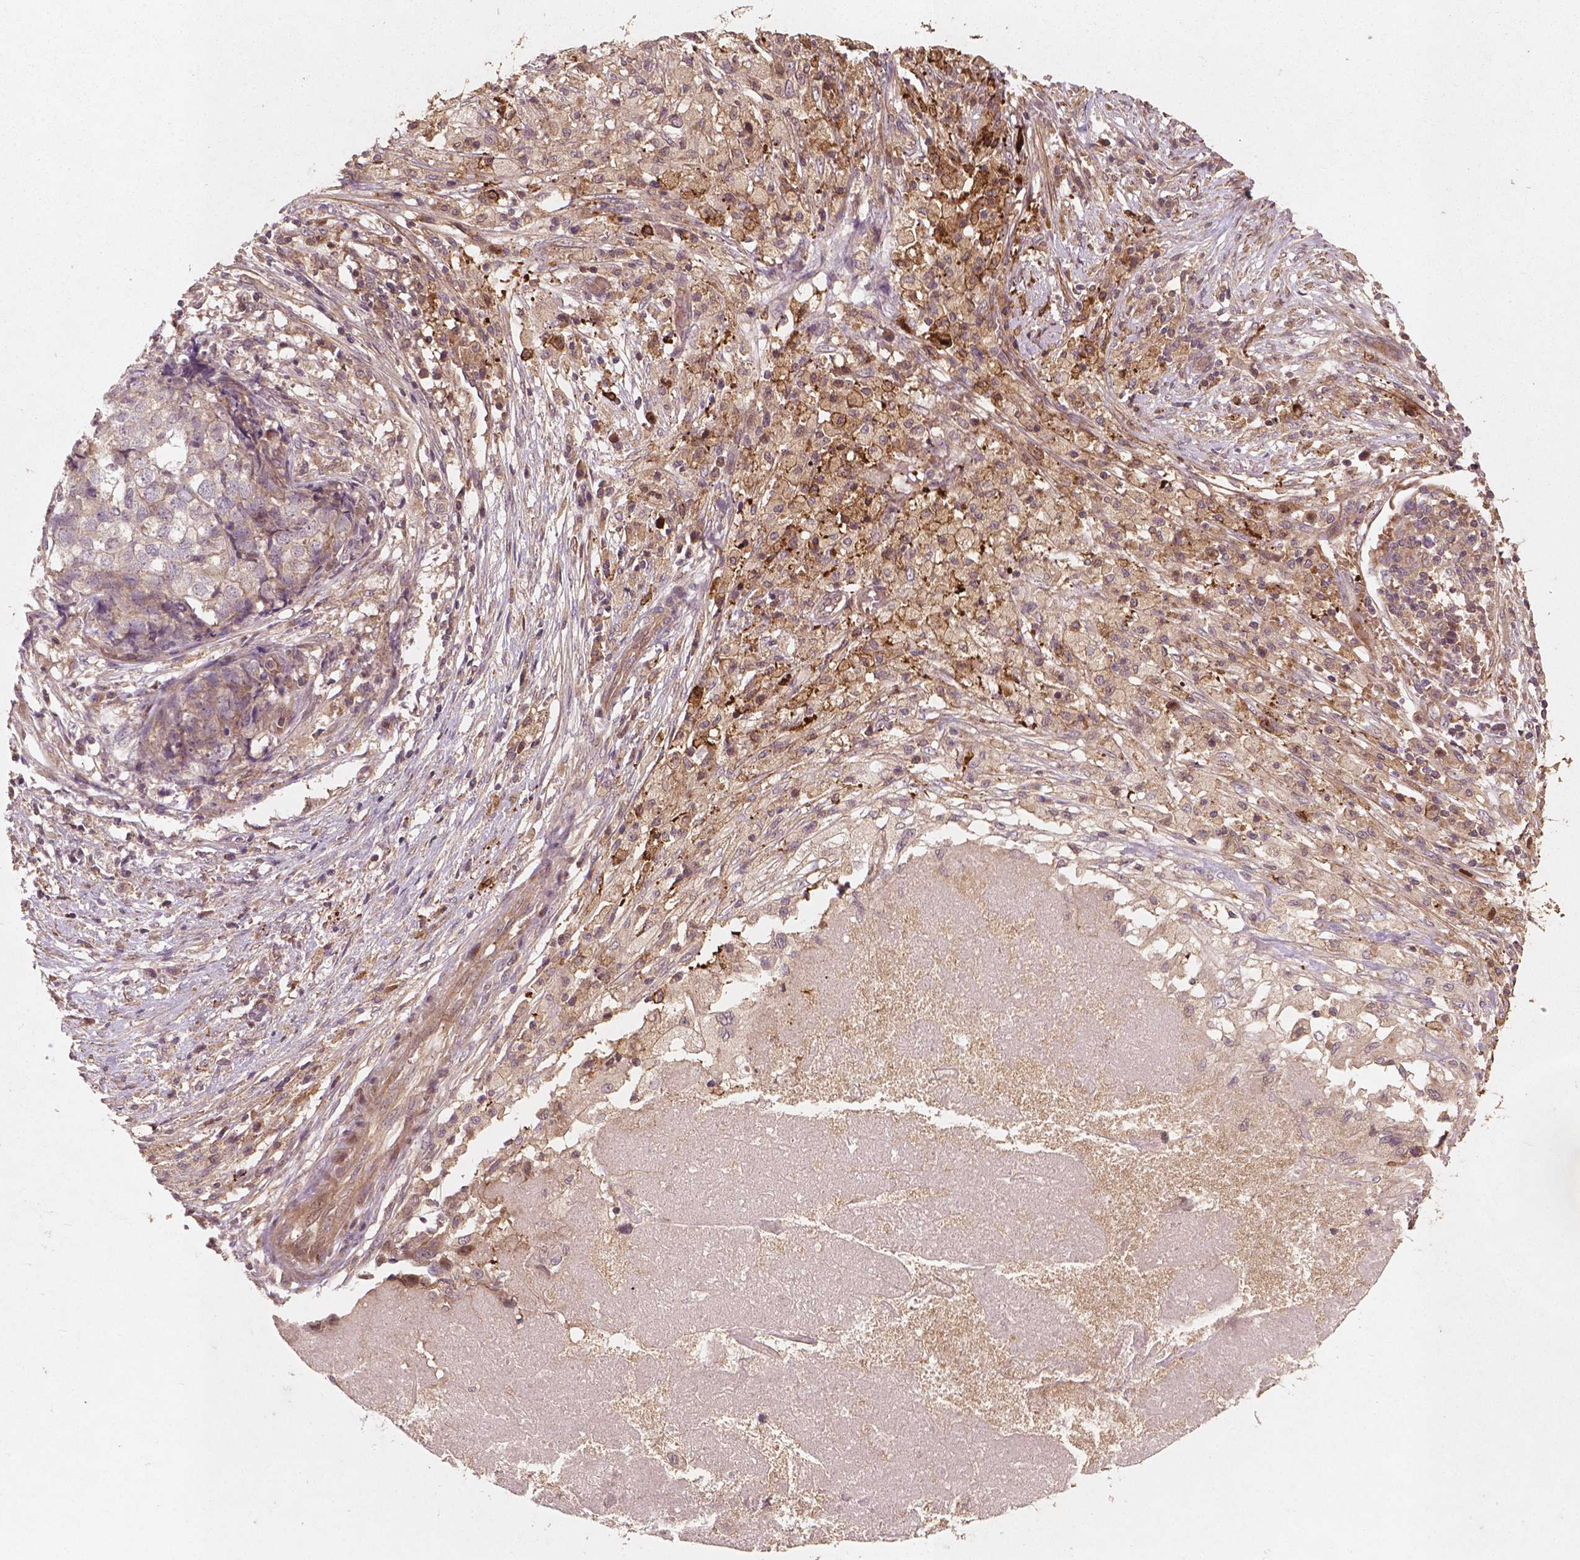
{"staining": {"intensity": "weak", "quantity": "<25%", "location": "cytoplasmic/membranous"}, "tissue": "stomach cancer", "cell_type": "Tumor cells", "image_type": "cancer", "snomed": [{"axis": "morphology", "description": "Adenocarcinoma, NOS"}, {"axis": "topography", "description": "Stomach"}], "caption": "Image shows no protein staining in tumor cells of stomach cancer (adenocarcinoma) tissue.", "gene": "CYFIP2", "patient": {"sex": "male", "age": 69}}